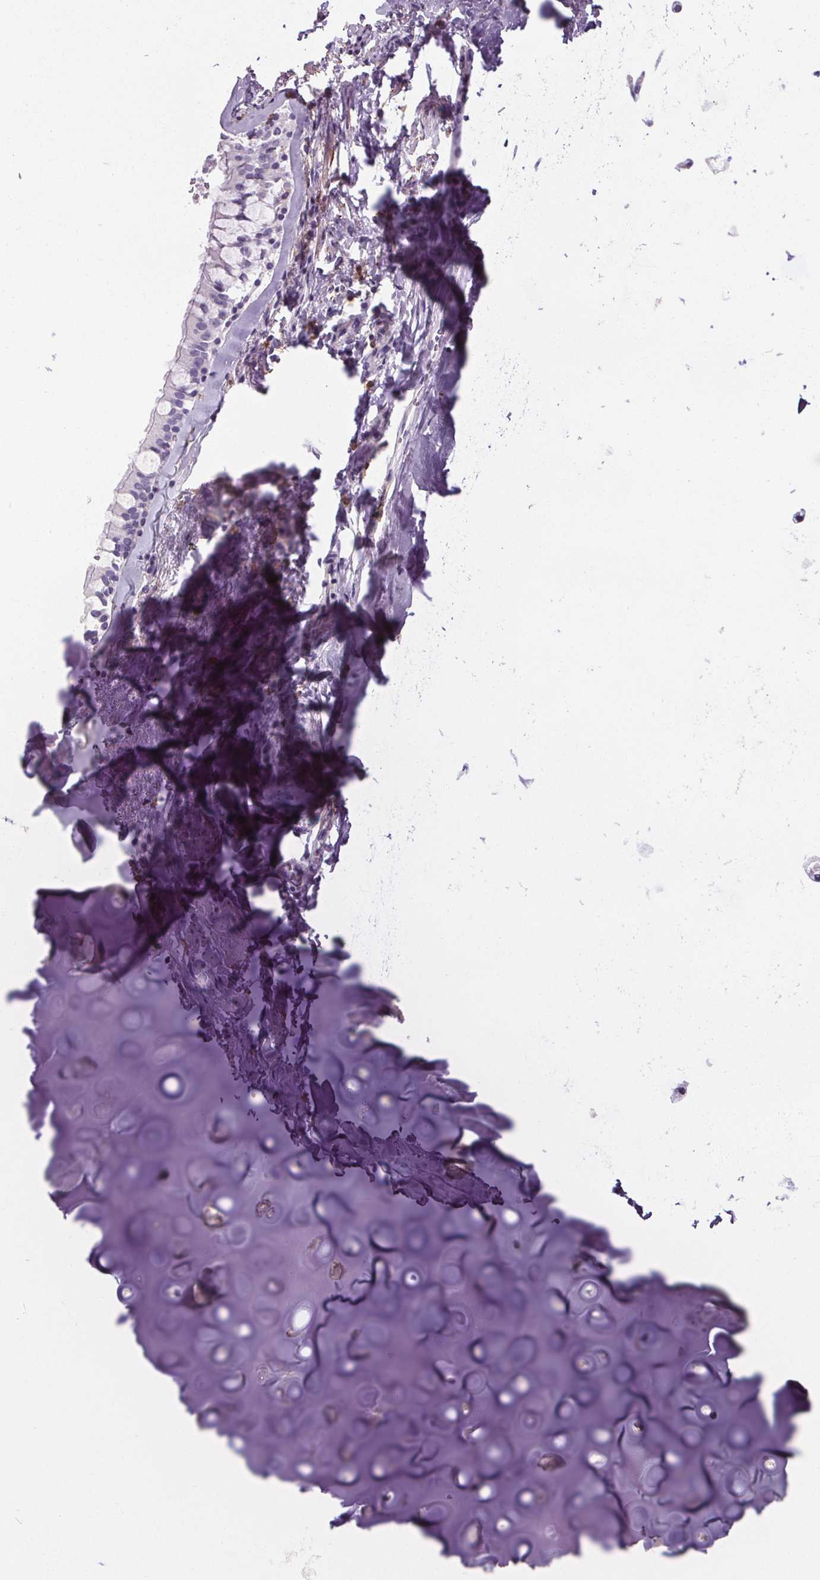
{"staining": {"intensity": "negative", "quantity": "none", "location": "none"}, "tissue": "adipose tissue", "cell_type": "Adipocytes", "image_type": "normal", "snomed": [{"axis": "morphology", "description": "Normal tissue, NOS"}, {"axis": "topography", "description": "Cartilage tissue"}, {"axis": "topography", "description": "Bronchus"}, {"axis": "topography", "description": "Peripheral nerve tissue"}], "caption": "This is a image of immunohistochemistry staining of normal adipose tissue, which shows no expression in adipocytes.", "gene": "TMEM240", "patient": {"sex": "male", "age": 67}}